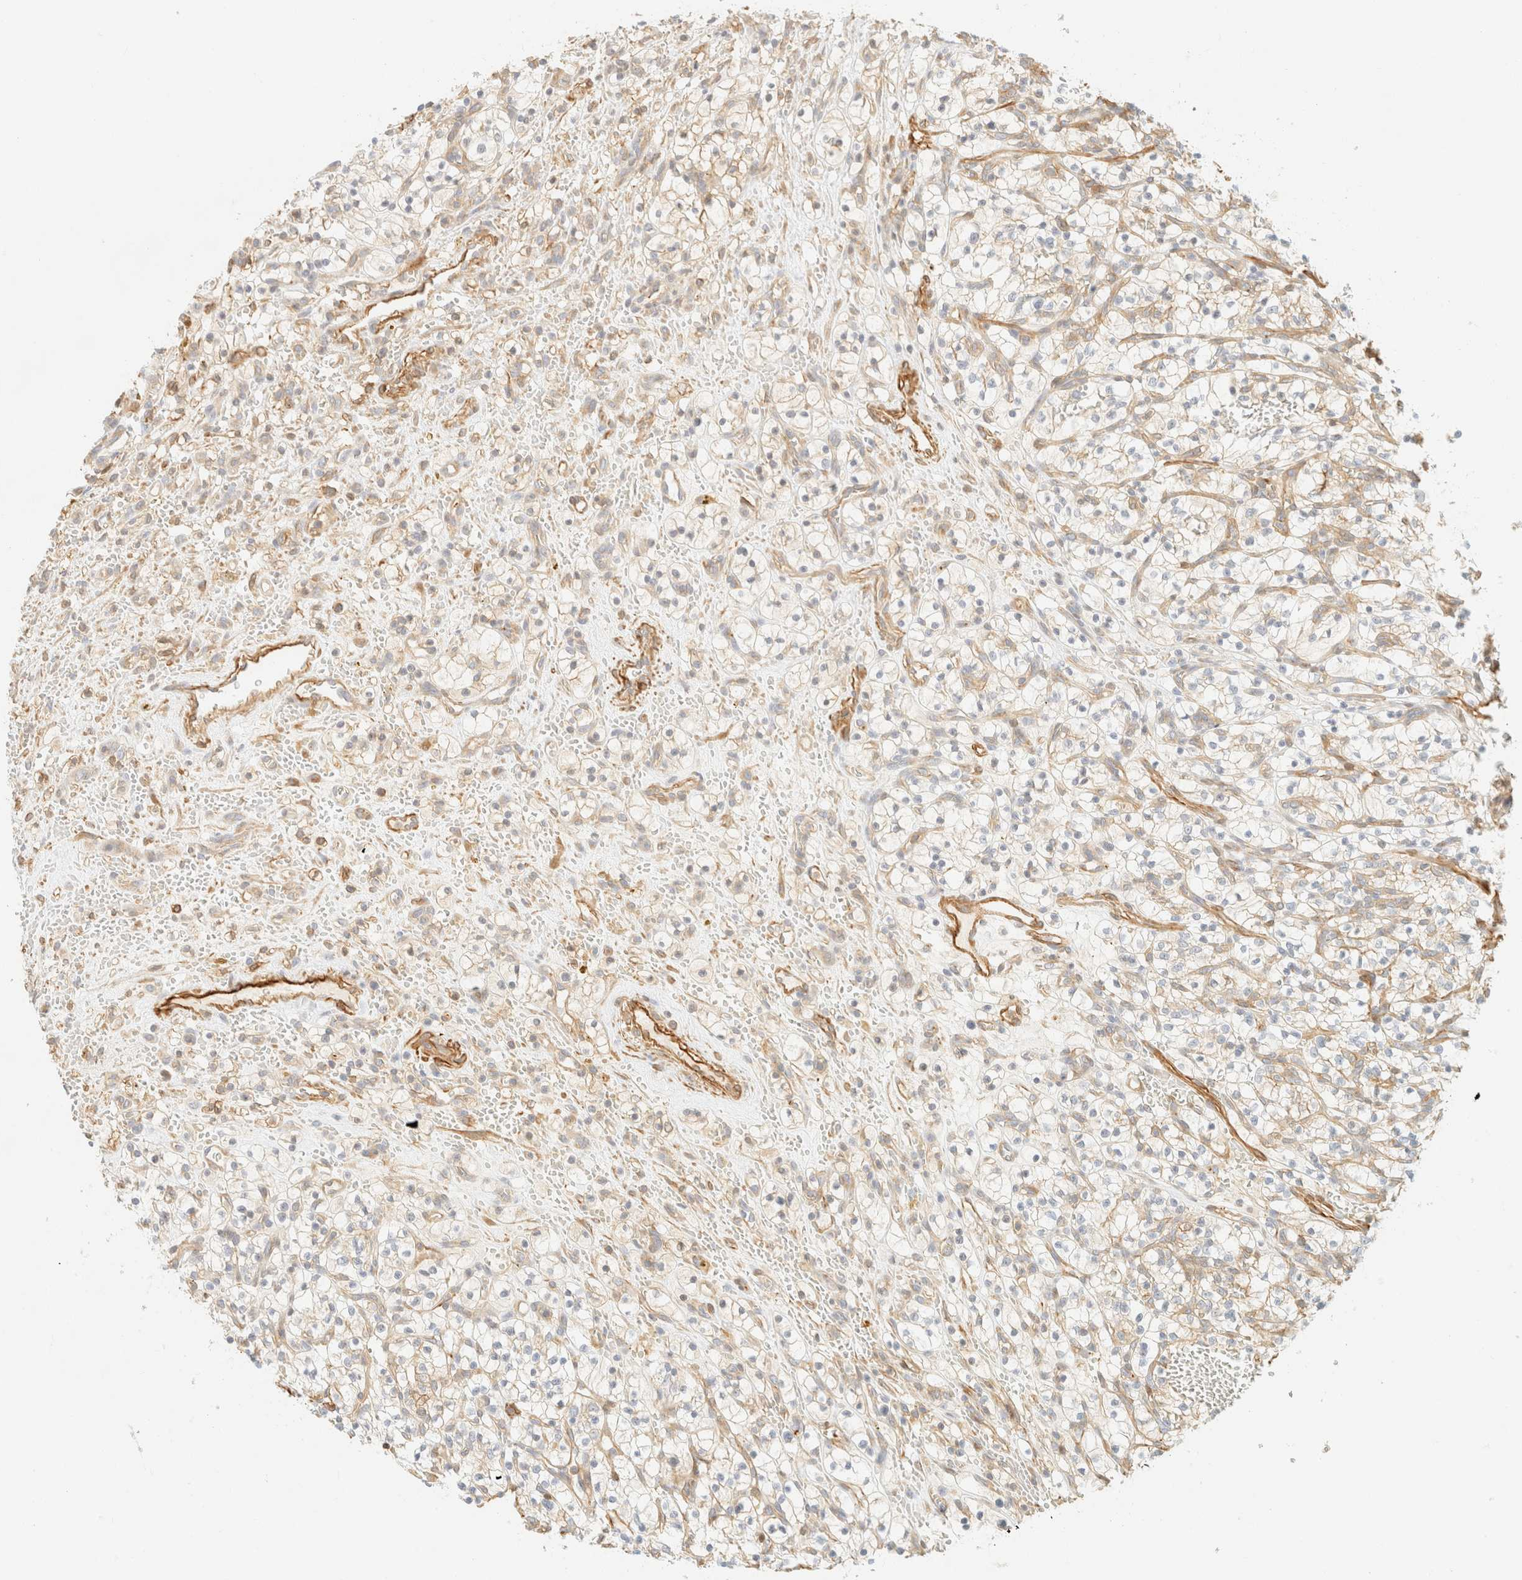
{"staining": {"intensity": "weak", "quantity": "<25%", "location": "cytoplasmic/membranous"}, "tissue": "renal cancer", "cell_type": "Tumor cells", "image_type": "cancer", "snomed": [{"axis": "morphology", "description": "Adenocarcinoma, NOS"}, {"axis": "topography", "description": "Kidney"}], "caption": "An IHC photomicrograph of renal cancer is shown. There is no staining in tumor cells of renal cancer.", "gene": "OTOP2", "patient": {"sex": "female", "age": 57}}